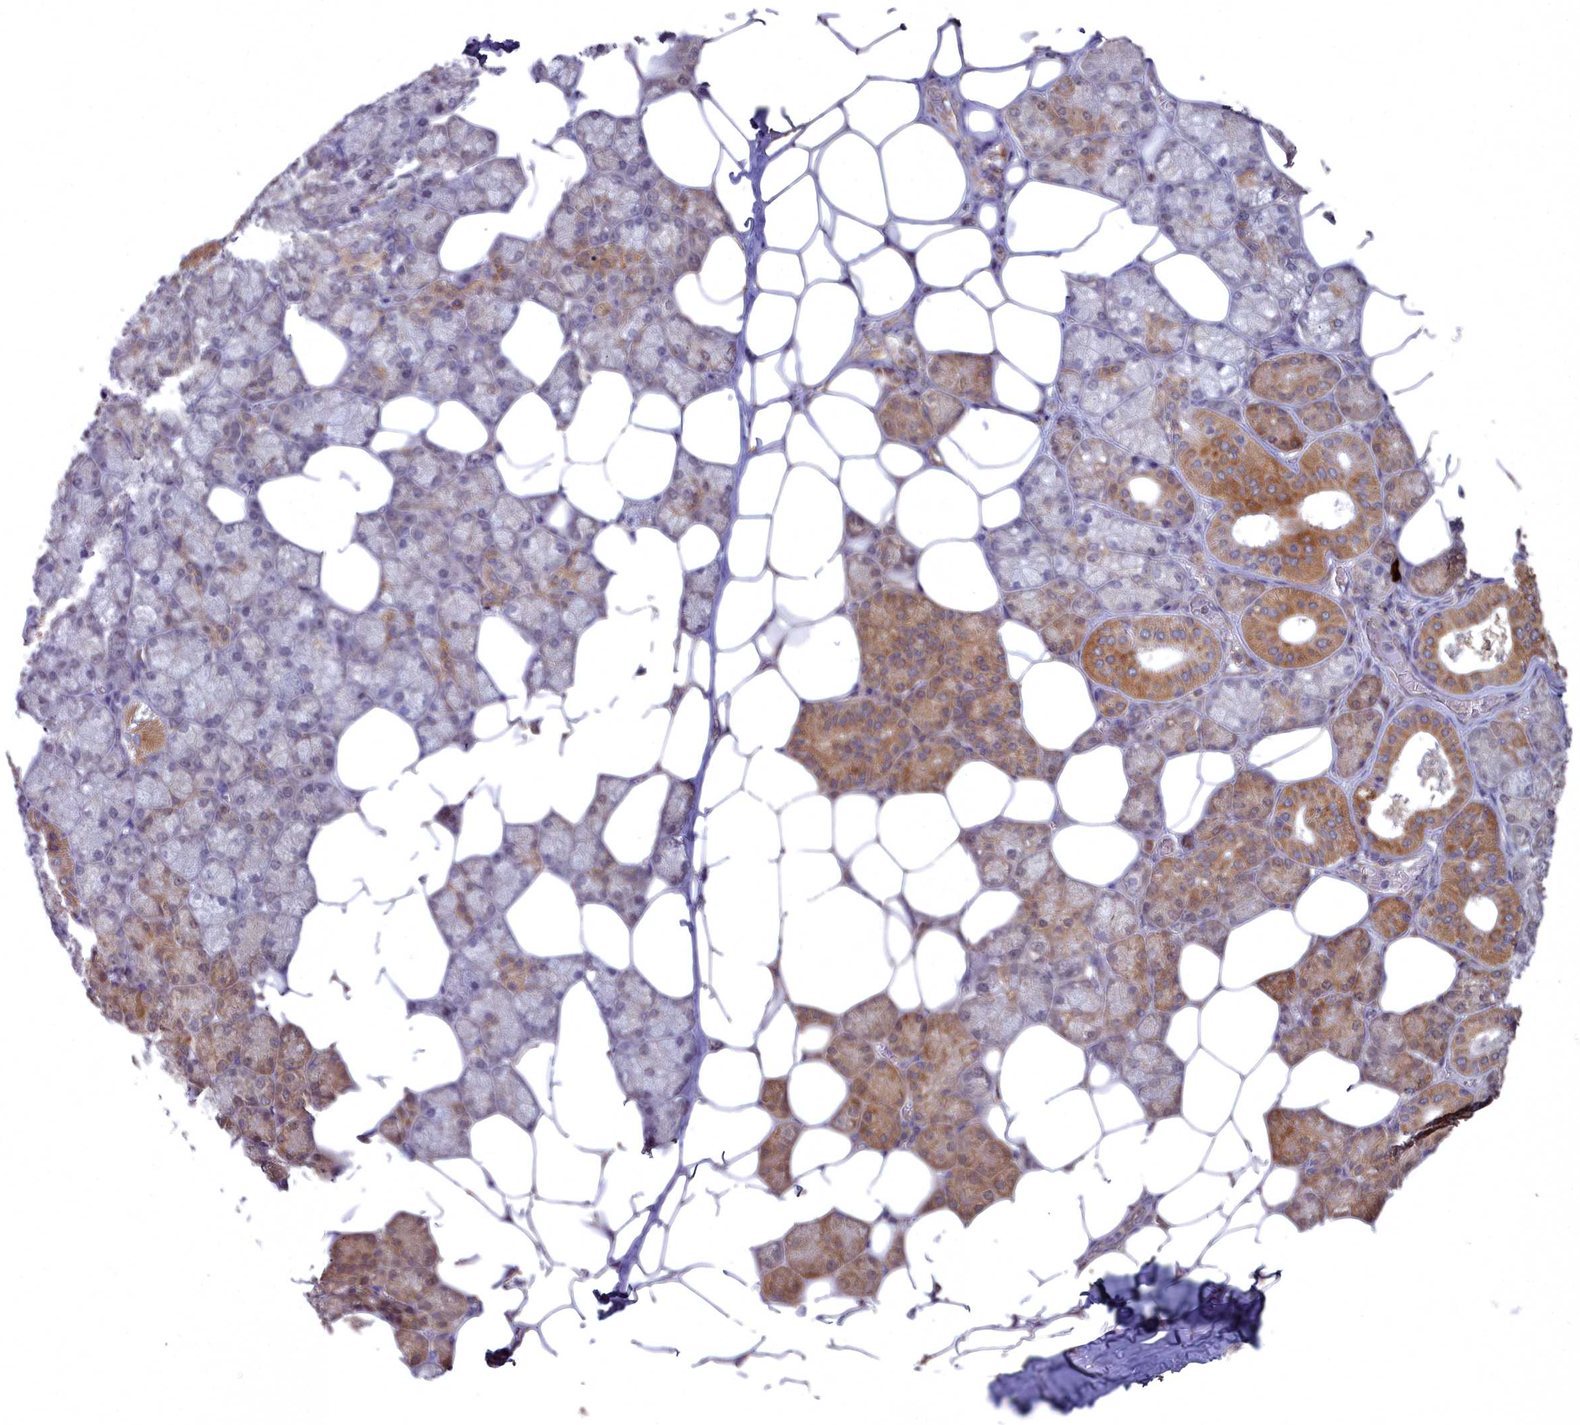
{"staining": {"intensity": "moderate", "quantity": "25%-75%", "location": "cytoplasmic/membranous"}, "tissue": "salivary gland", "cell_type": "Glandular cells", "image_type": "normal", "snomed": [{"axis": "morphology", "description": "Normal tissue, NOS"}, {"axis": "topography", "description": "Salivary gland"}], "caption": "An immunohistochemistry histopathology image of unremarkable tissue is shown. Protein staining in brown labels moderate cytoplasmic/membranous positivity in salivary gland within glandular cells. (brown staining indicates protein expression, while blue staining denotes nuclei).", "gene": "MICU2", "patient": {"sex": "male", "age": 62}}